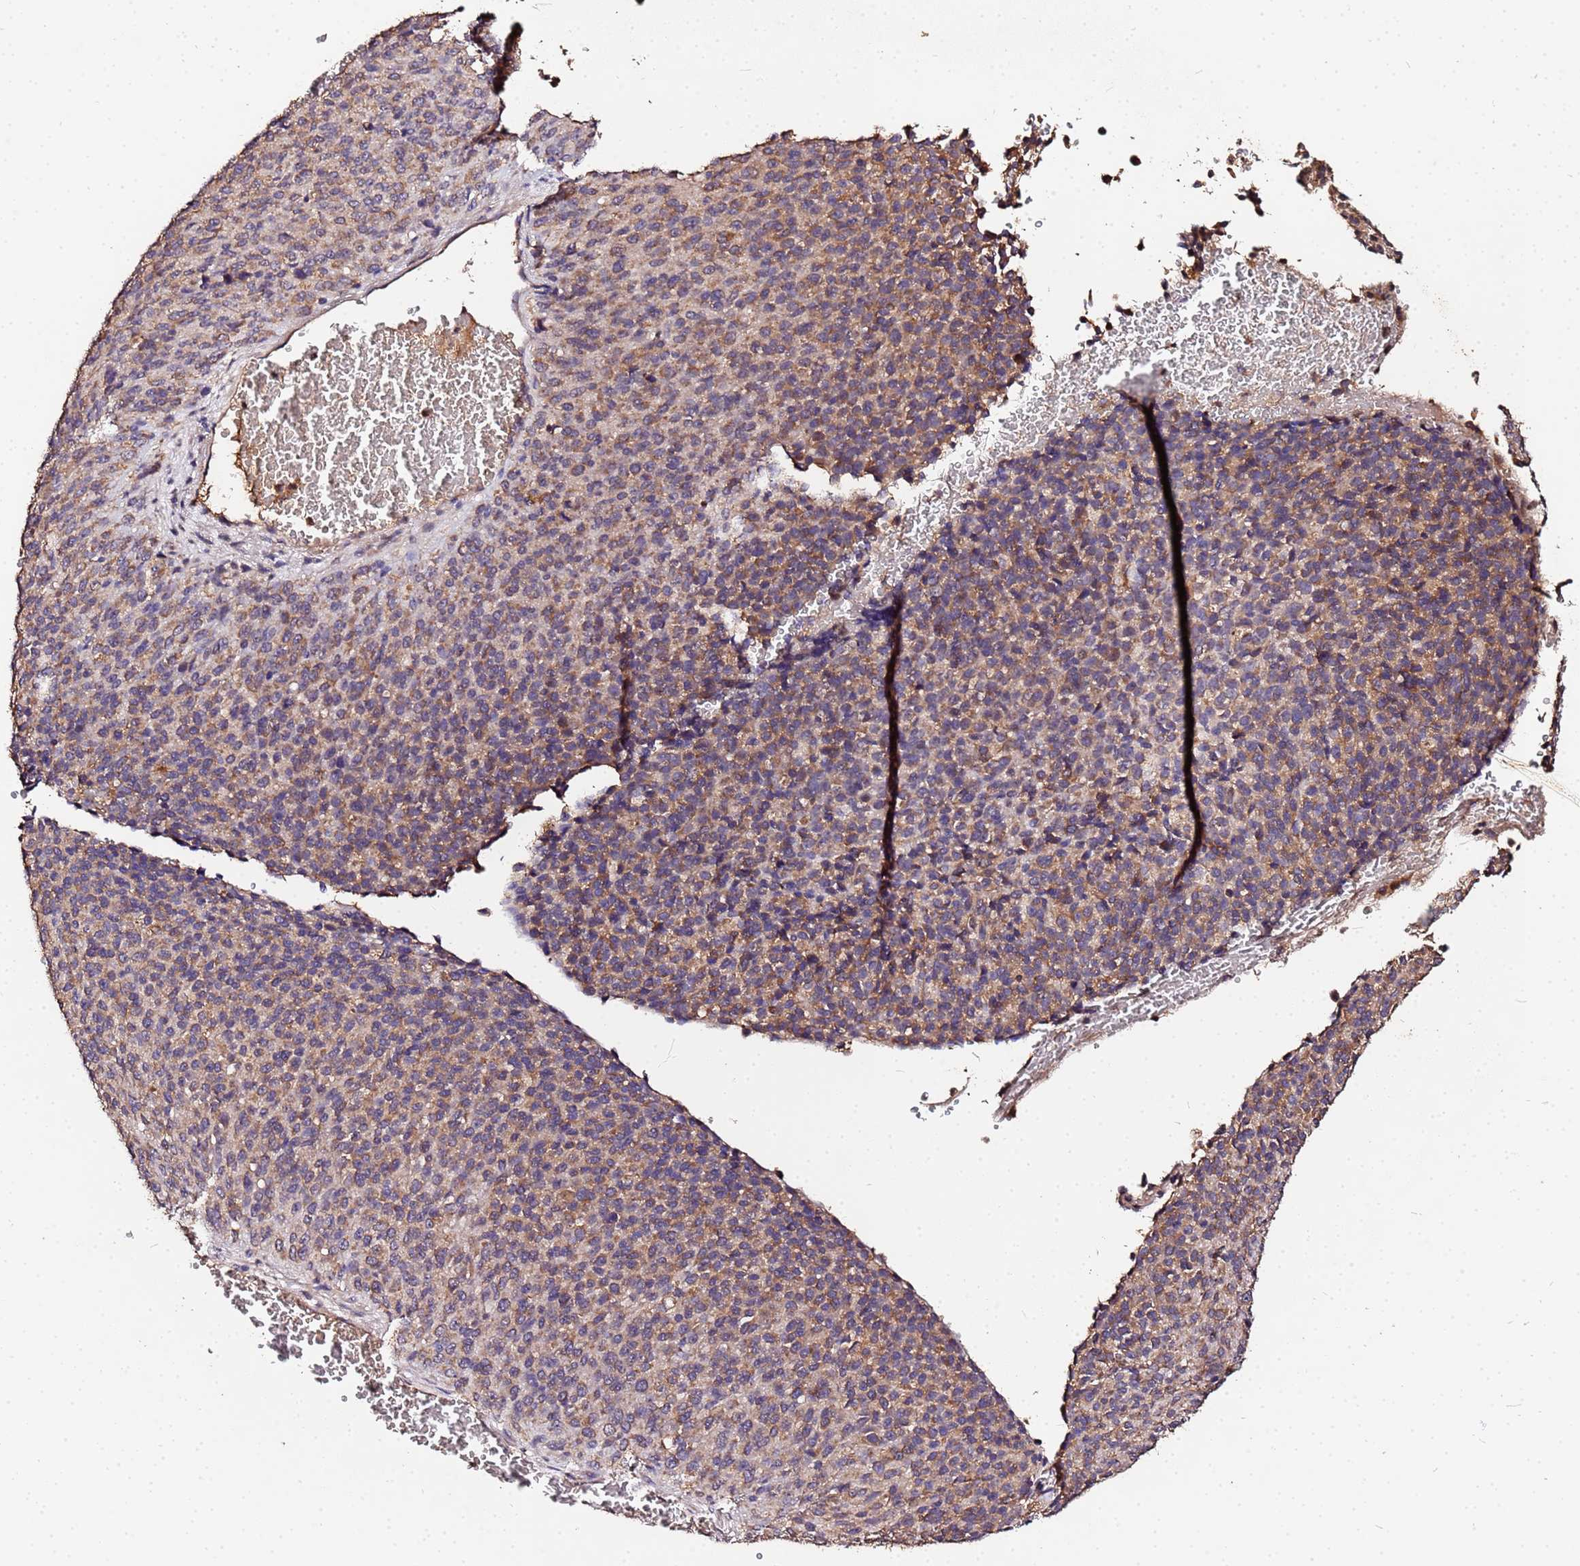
{"staining": {"intensity": "weak", "quantity": ">75%", "location": "cytoplasmic/membranous"}, "tissue": "melanoma", "cell_type": "Tumor cells", "image_type": "cancer", "snomed": [{"axis": "morphology", "description": "Malignant melanoma, Metastatic site"}, {"axis": "topography", "description": "Brain"}], "caption": "Melanoma was stained to show a protein in brown. There is low levels of weak cytoplasmic/membranous positivity in approximately >75% of tumor cells. (DAB (3,3'-diaminobenzidine) = brown stain, brightfield microscopy at high magnification).", "gene": "MTERF1", "patient": {"sex": "female", "age": 56}}